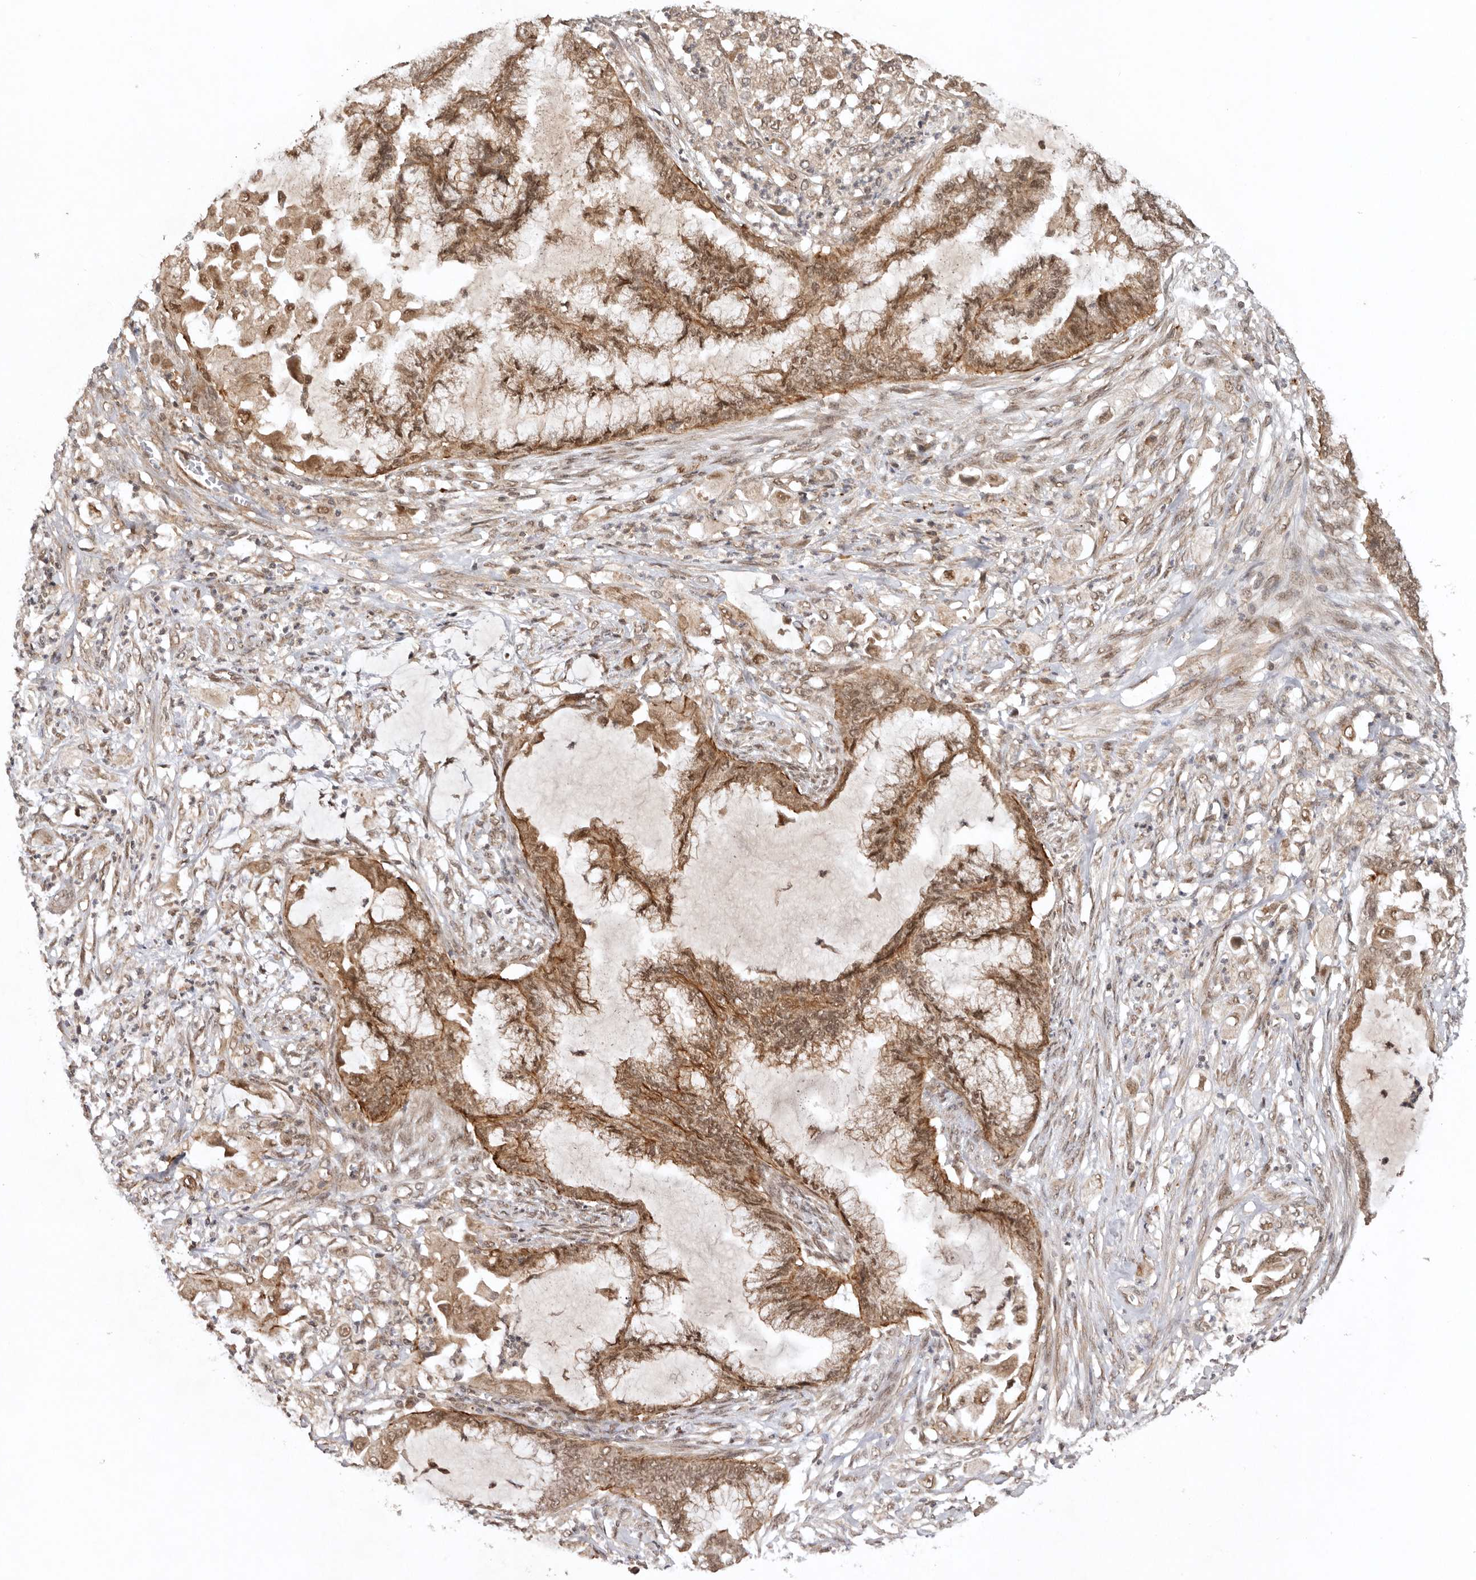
{"staining": {"intensity": "moderate", "quantity": ">75%", "location": "cytoplasmic/membranous,nuclear"}, "tissue": "endometrial cancer", "cell_type": "Tumor cells", "image_type": "cancer", "snomed": [{"axis": "morphology", "description": "Adenocarcinoma, NOS"}, {"axis": "topography", "description": "Endometrium"}], "caption": "An immunohistochemistry photomicrograph of neoplastic tissue is shown. Protein staining in brown highlights moderate cytoplasmic/membranous and nuclear positivity in endometrial cancer within tumor cells.", "gene": "TARS2", "patient": {"sex": "female", "age": 86}}